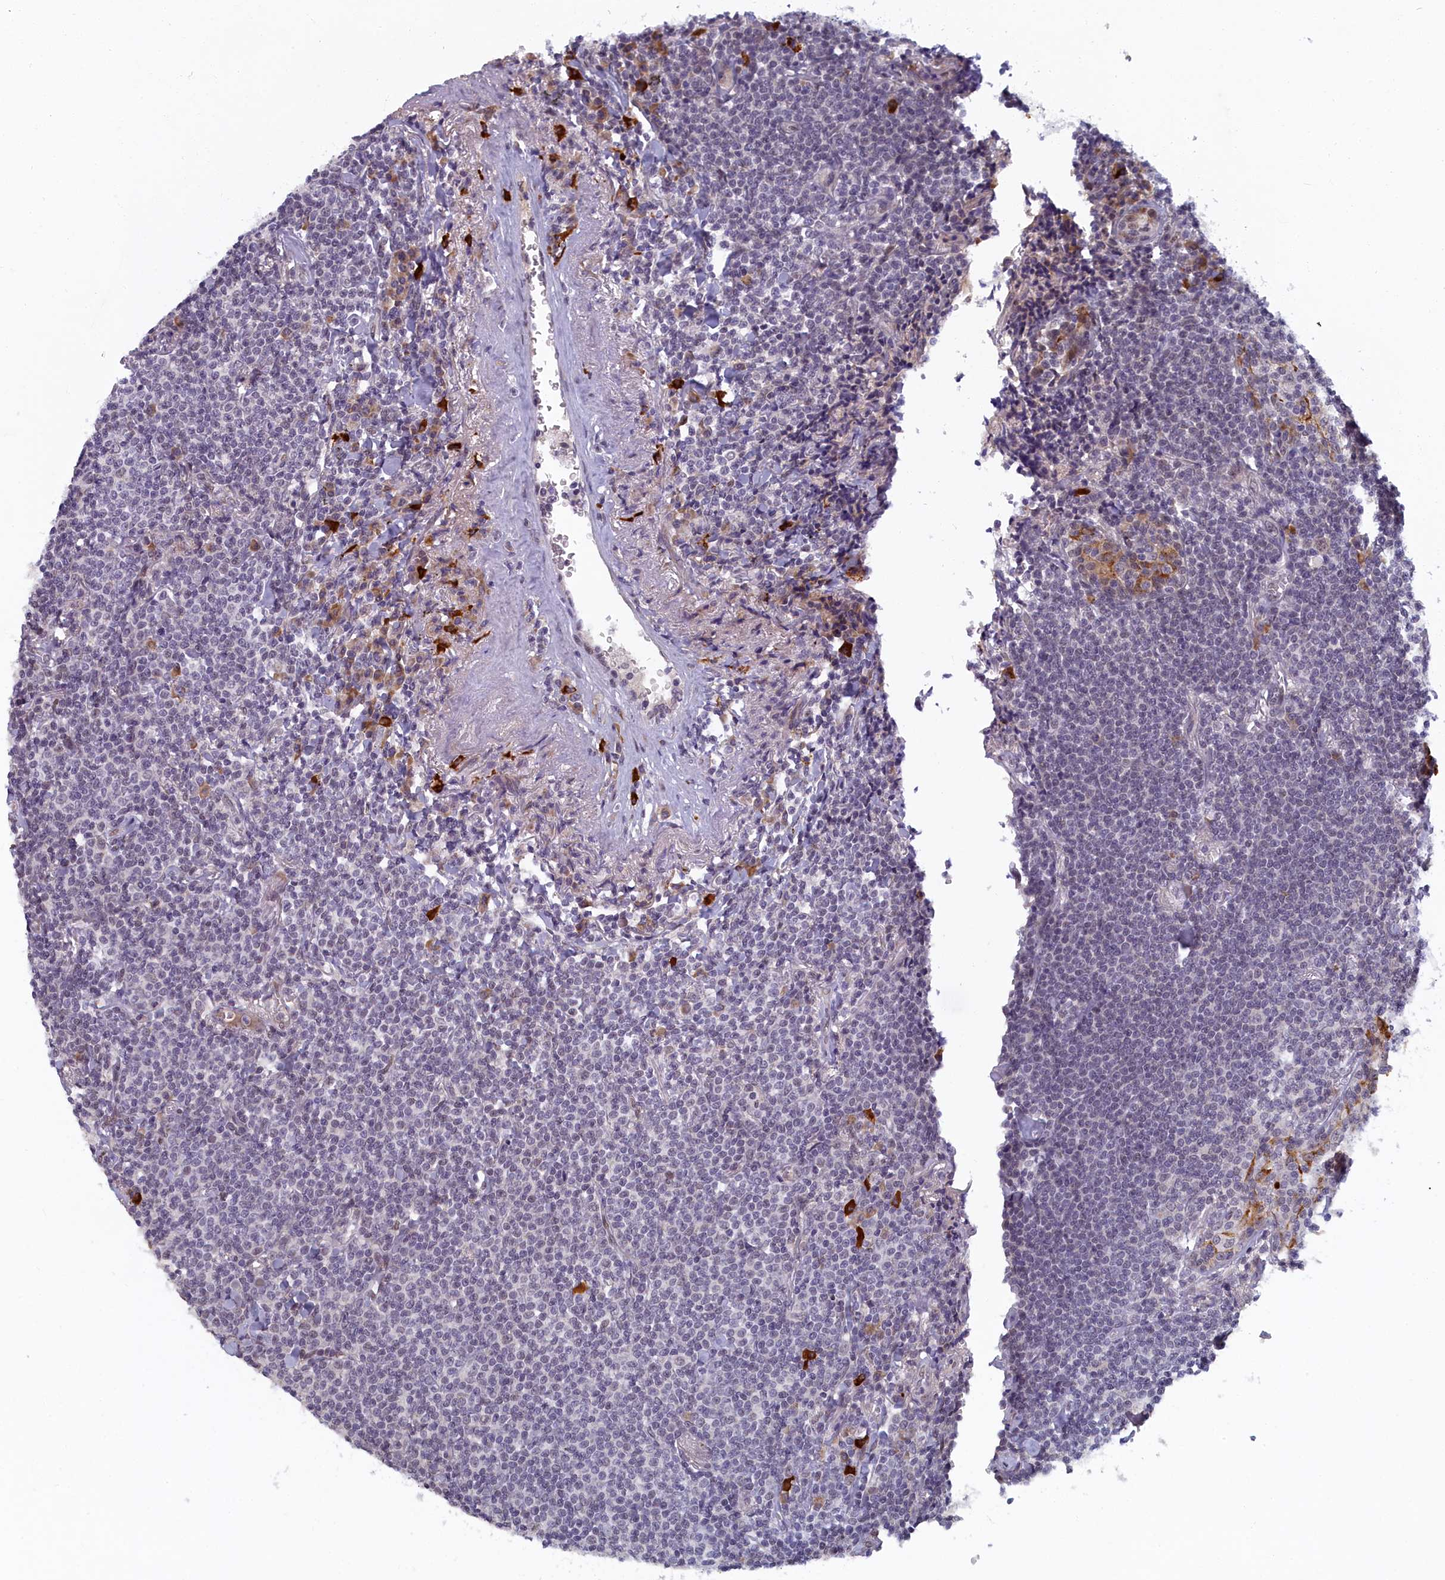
{"staining": {"intensity": "negative", "quantity": "none", "location": "none"}, "tissue": "lymphoma", "cell_type": "Tumor cells", "image_type": "cancer", "snomed": [{"axis": "morphology", "description": "Malignant lymphoma, non-Hodgkin's type, Low grade"}, {"axis": "topography", "description": "Lung"}], "caption": "Immunohistochemical staining of human lymphoma displays no significant staining in tumor cells.", "gene": "DNAJC17", "patient": {"sex": "female", "age": 71}}